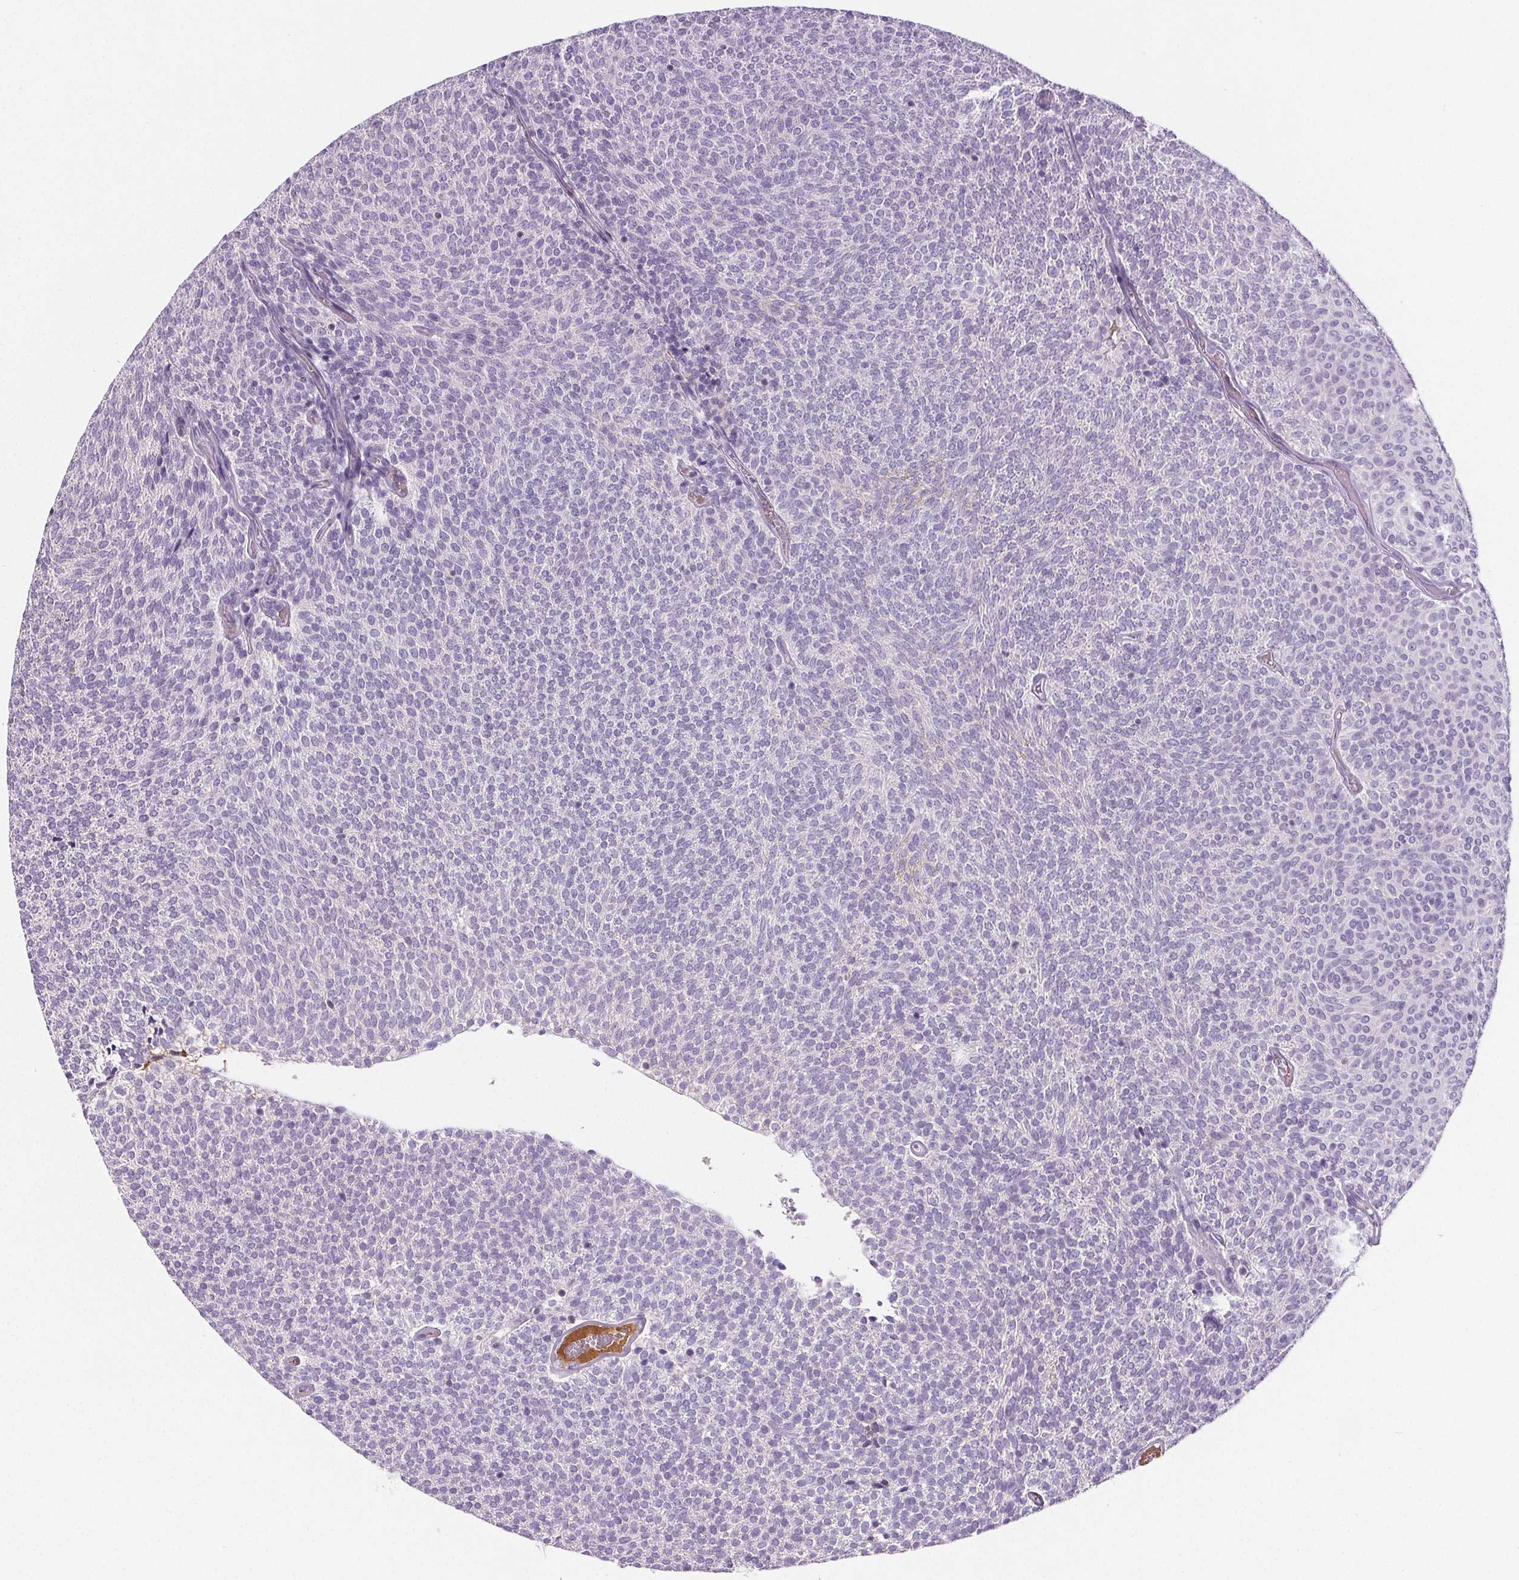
{"staining": {"intensity": "negative", "quantity": "none", "location": "none"}, "tissue": "urothelial cancer", "cell_type": "Tumor cells", "image_type": "cancer", "snomed": [{"axis": "morphology", "description": "Urothelial carcinoma, Low grade"}, {"axis": "topography", "description": "Urinary bladder"}], "caption": "IHC photomicrograph of neoplastic tissue: urothelial carcinoma (low-grade) stained with DAB reveals no significant protein positivity in tumor cells.", "gene": "CD5L", "patient": {"sex": "male", "age": 77}}